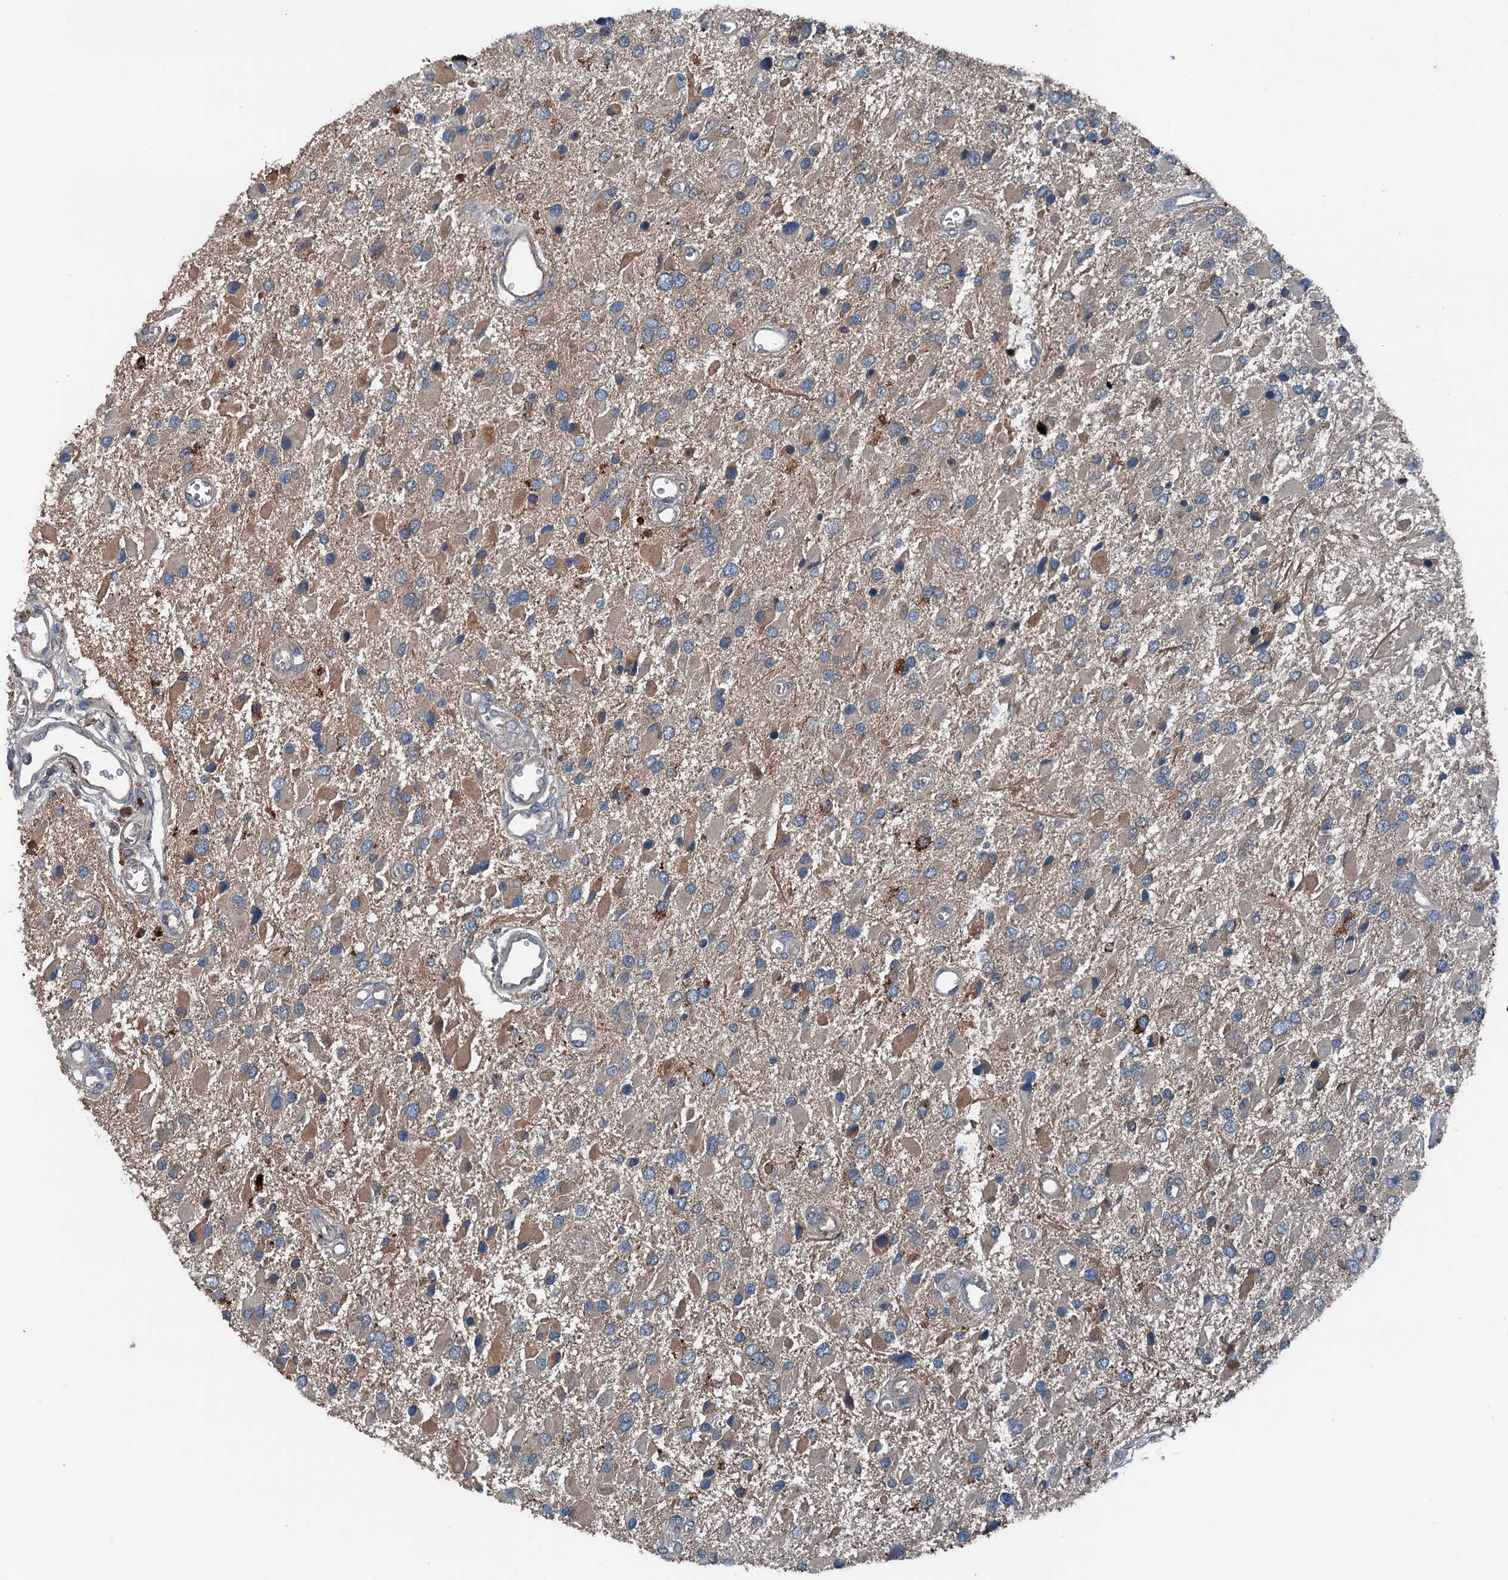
{"staining": {"intensity": "weak", "quantity": "25%-75%", "location": "cytoplasmic/membranous"}, "tissue": "glioma", "cell_type": "Tumor cells", "image_type": "cancer", "snomed": [{"axis": "morphology", "description": "Glioma, malignant, High grade"}, {"axis": "topography", "description": "Brain"}], "caption": "IHC micrograph of human high-grade glioma (malignant) stained for a protein (brown), which demonstrates low levels of weak cytoplasmic/membranous expression in about 25%-75% of tumor cells.", "gene": "PDSS1", "patient": {"sex": "male", "age": 53}}